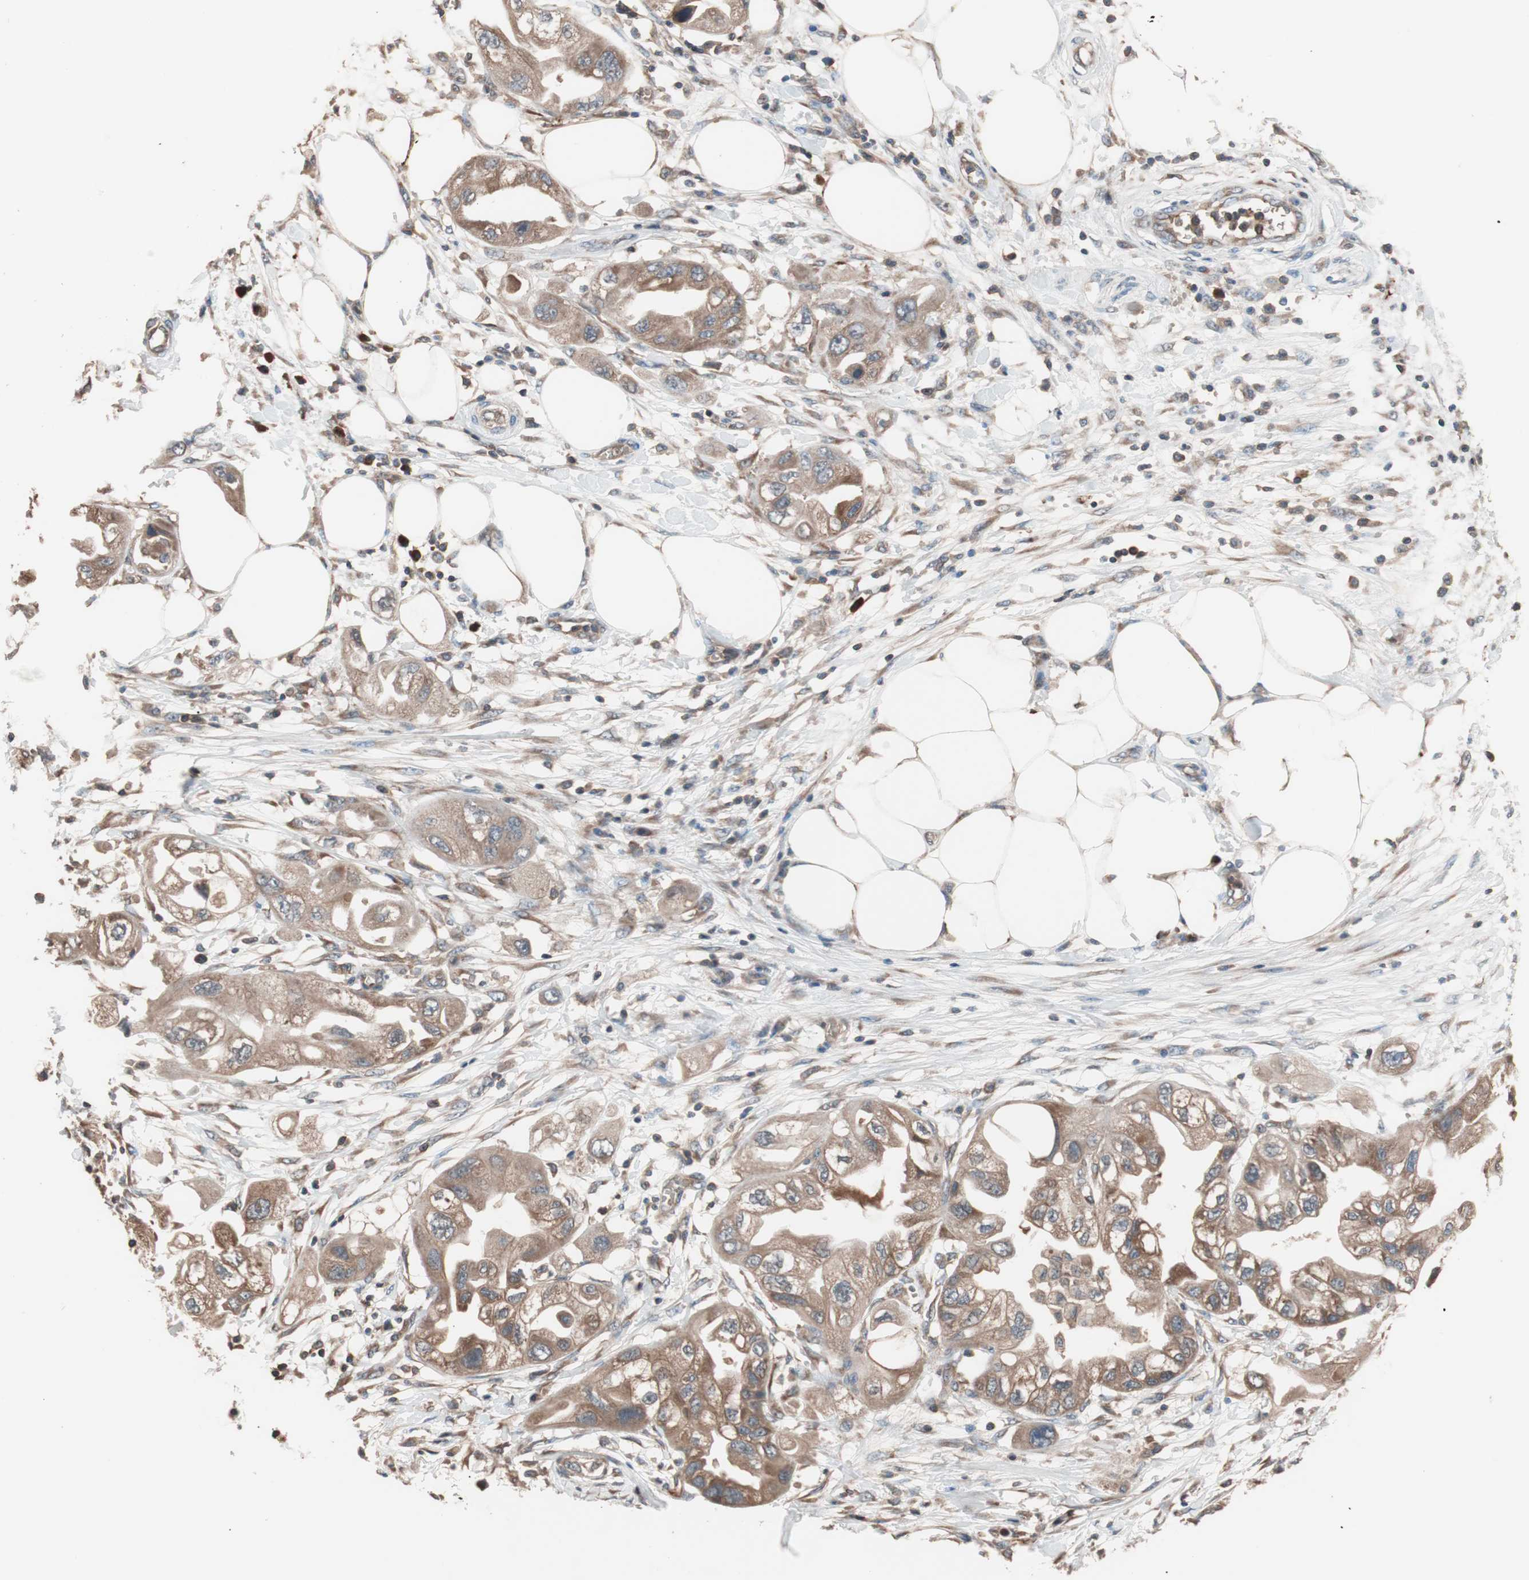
{"staining": {"intensity": "moderate", "quantity": ">75%", "location": "cytoplasmic/membranous"}, "tissue": "endometrial cancer", "cell_type": "Tumor cells", "image_type": "cancer", "snomed": [{"axis": "morphology", "description": "Adenocarcinoma, NOS"}, {"axis": "topography", "description": "Endometrium"}], "caption": "Protein staining exhibits moderate cytoplasmic/membranous expression in approximately >75% of tumor cells in endometrial adenocarcinoma.", "gene": "GLYCTK", "patient": {"sex": "female", "age": 67}}